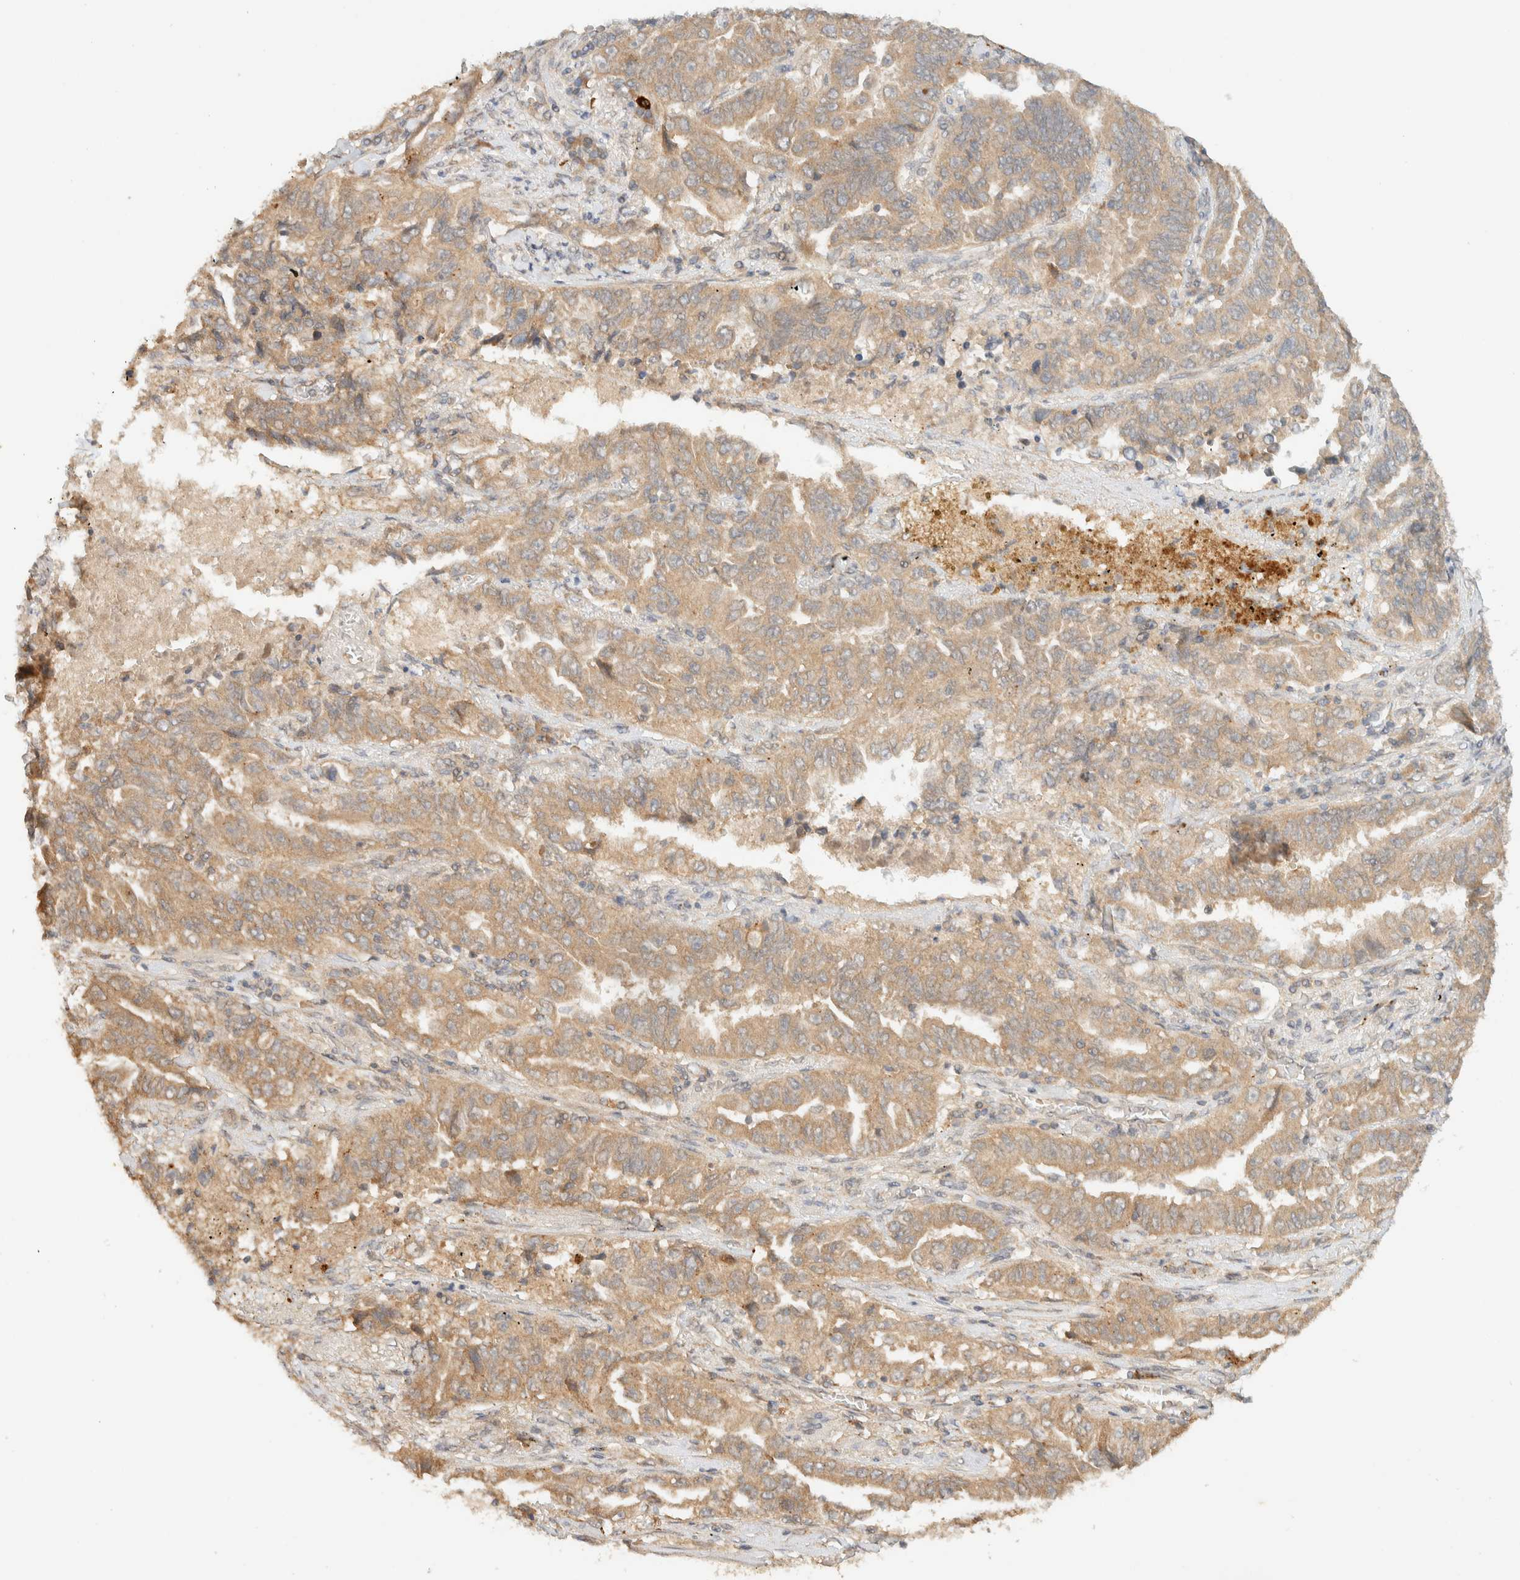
{"staining": {"intensity": "moderate", "quantity": ">75%", "location": "cytoplasmic/membranous"}, "tissue": "lung cancer", "cell_type": "Tumor cells", "image_type": "cancer", "snomed": [{"axis": "morphology", "description": "Adenocarcinoma, NOS"}, {"axis": "topography", "description": "Lung"}], "caption": "Tumor cells exhibit moderate cytoplasmic/membranous positivity in approximately >75% of cells in lung cancer (adenocarcinoma).", "gene": "ZBTB34", "patient": {"sex": "female", "age": 51}}